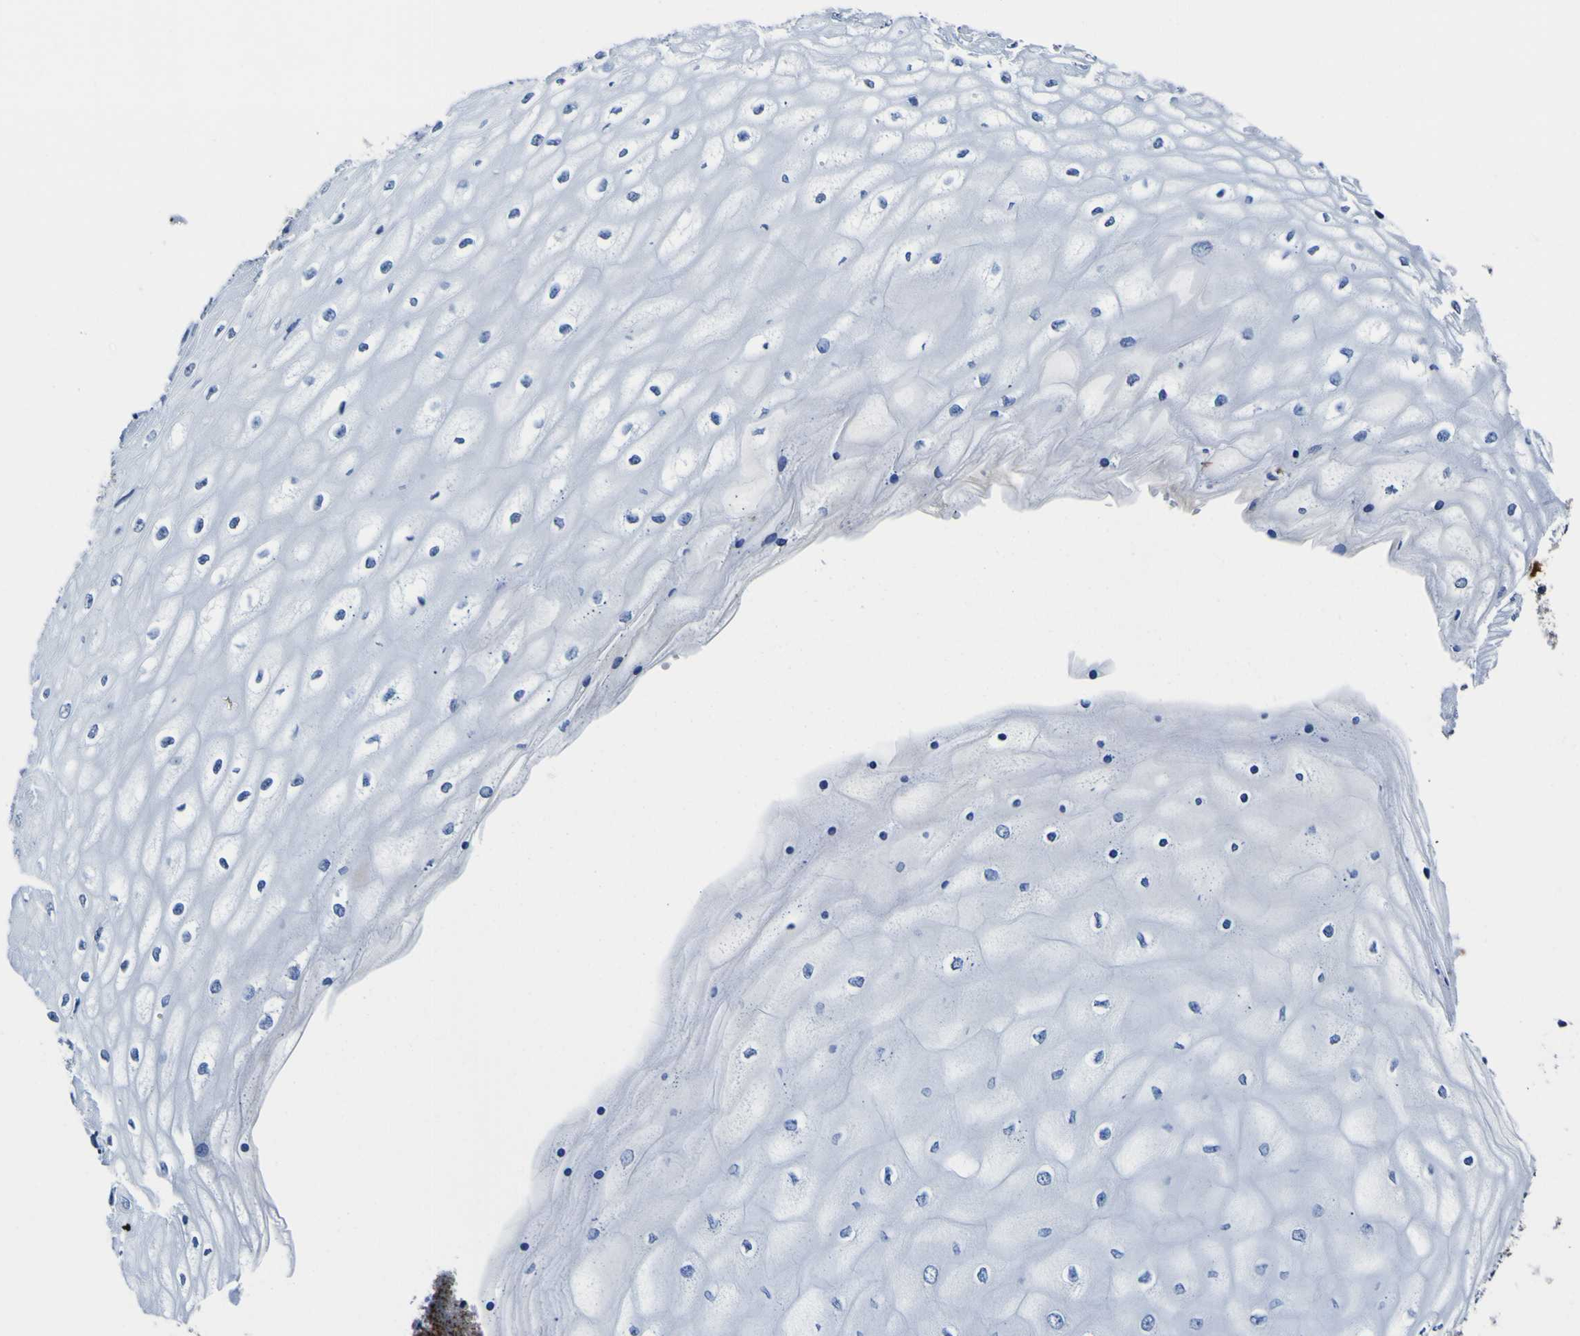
{"staining": {"intensity": "negative", "quantity": "none", "location": "none"}, "tissue": "cervical cancer", "cell_type": "Tumor cells", "image_type": "cancer", "snomed": [{"axis": "morphology", "description": "Squamous cell carcinoma, NOS"}, {"axis": "topography", "description": "Cervix"}], "caption": "Human cervical cancer (squamous cell carcinoma) stained for a protein using immunohistochemistry (IHC) displays no staining in tumor cells.", "gene": "POSTN", "patient": {"sex": "female", "age": 35}}